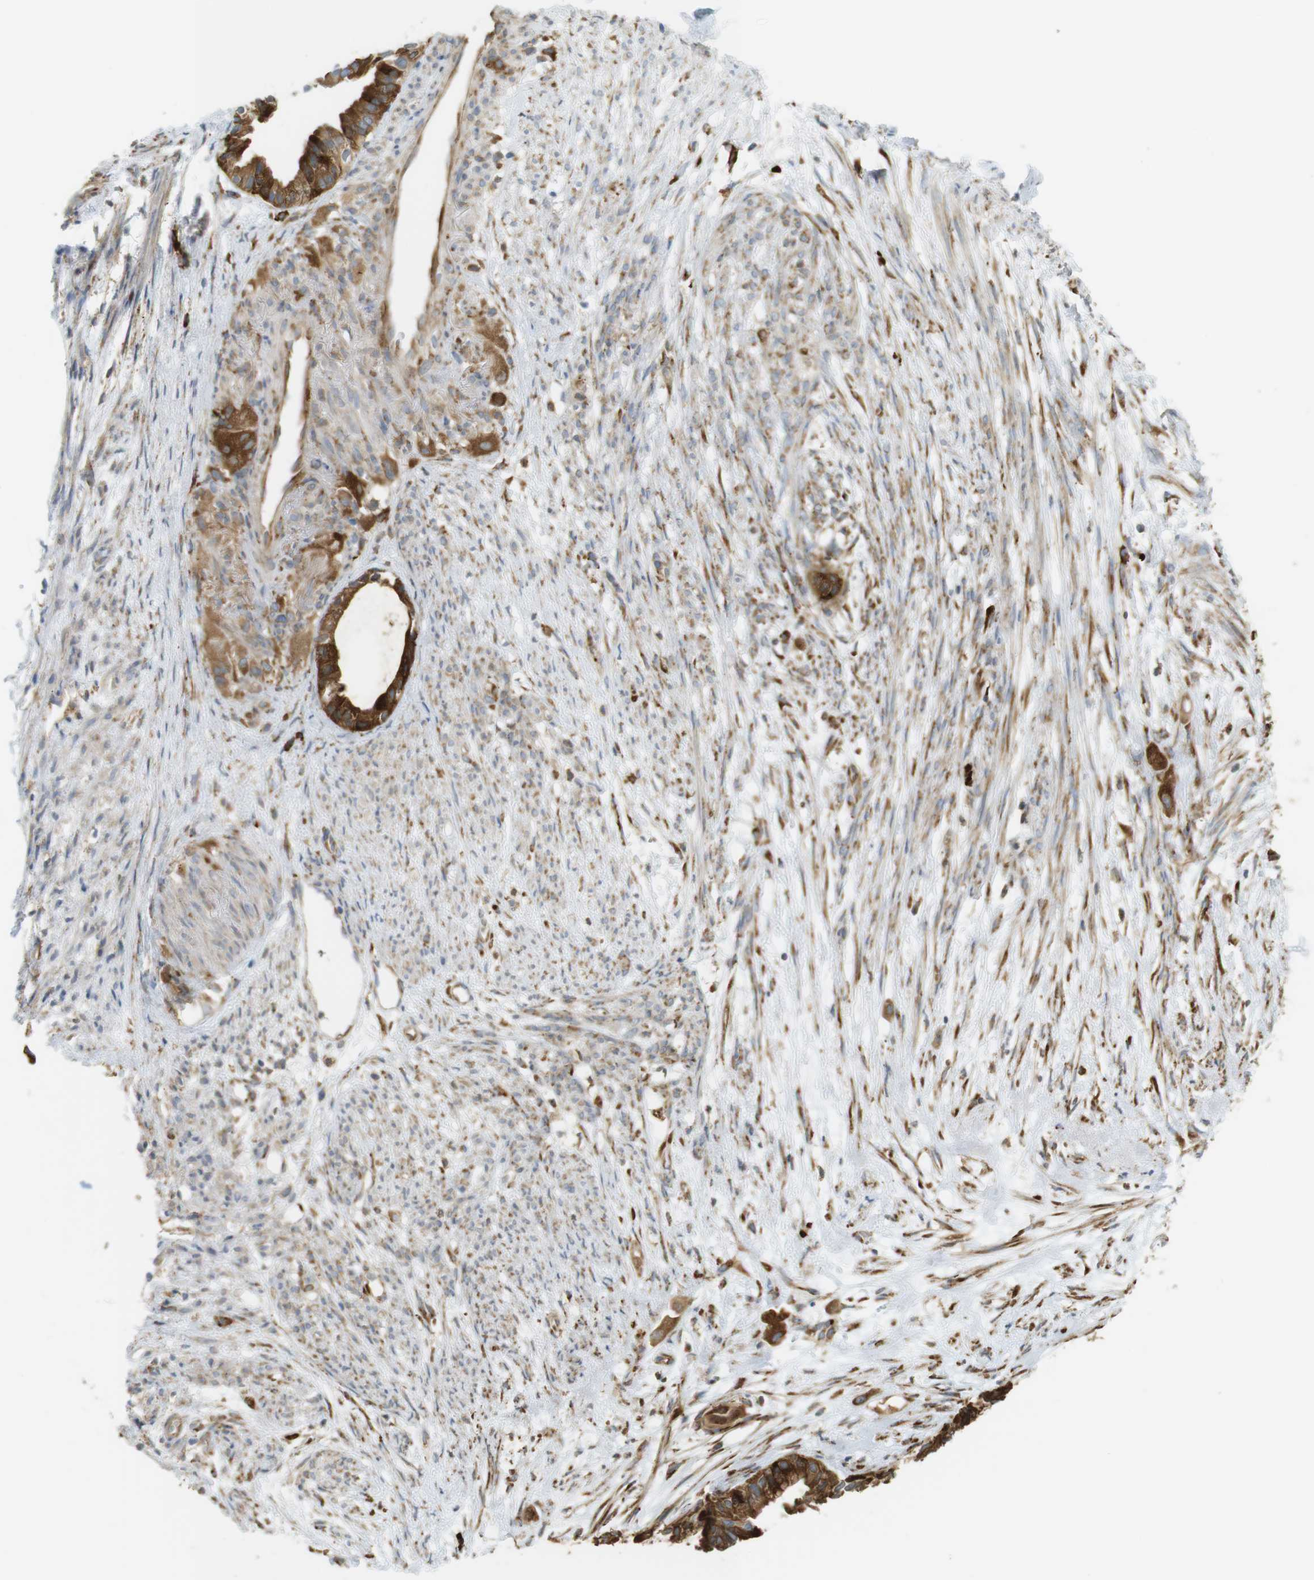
{"staining": {"intensity": "strong", "quantity": ">75%", "location": "cytoplasmic/membranous"}, "tissue": "cervical cancer", "cell_type": "Tumor cells", "image_type": "cancer", "snomed": [{"axis": "morphology", "description": "Normal tissue, NOS"}, {"axis": "morphology", "description": "Adenocarcinoma, NOS"}, {"axis": "topography", "description": "Cervix"}, {"axis": "topography", "description": "Endometrium"}], "caption": "Tumor cells display strong cytoplasmic/membranous staining in about >75% of cells in cervical cancer.", "gene": "MBOAT2", "patient": {"sex": "female", "age": 86}}